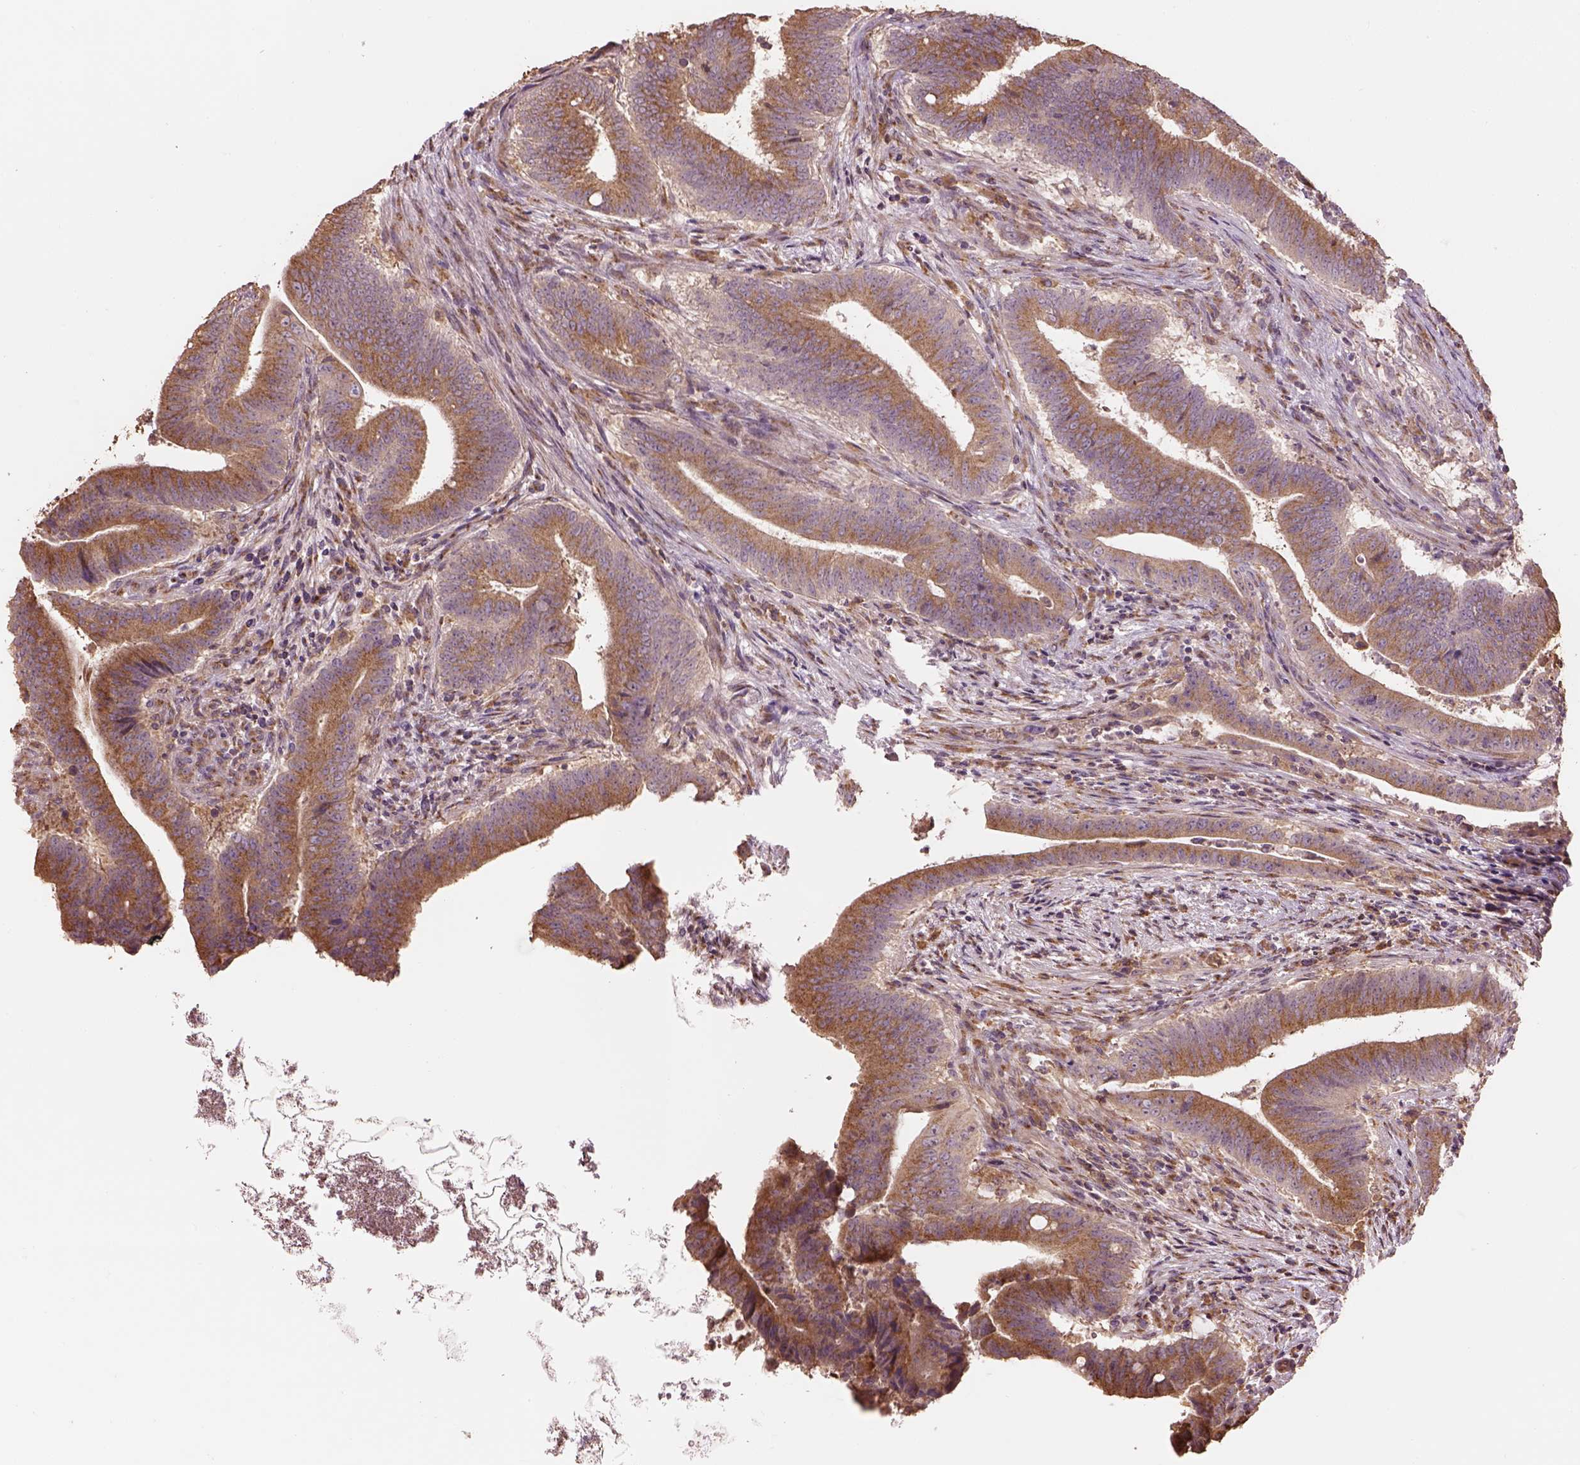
{"staining": {"intensity": "moderate", "quantity": ">75%", "location": "cytoplasmic/membranous"}, "tissue": "colorectal cancer", "cell_type": "Tumor cells", "image_type": "cancer", "snomed": [{"axis": "morphology", "description": "Adenocarcinoma, NOS"}, {"axis": "topography", "description": "Colon"}], "caption": "DAB (3,3'-diaminobenzidine) immunohistochemical staining of colorectal cancer reveals moderate cytoplasmic/membranous protein positivity in approximately >75% of tumor cells.", "gene": "AP1B1", "patient": {"sex": "female", "age": 43}}